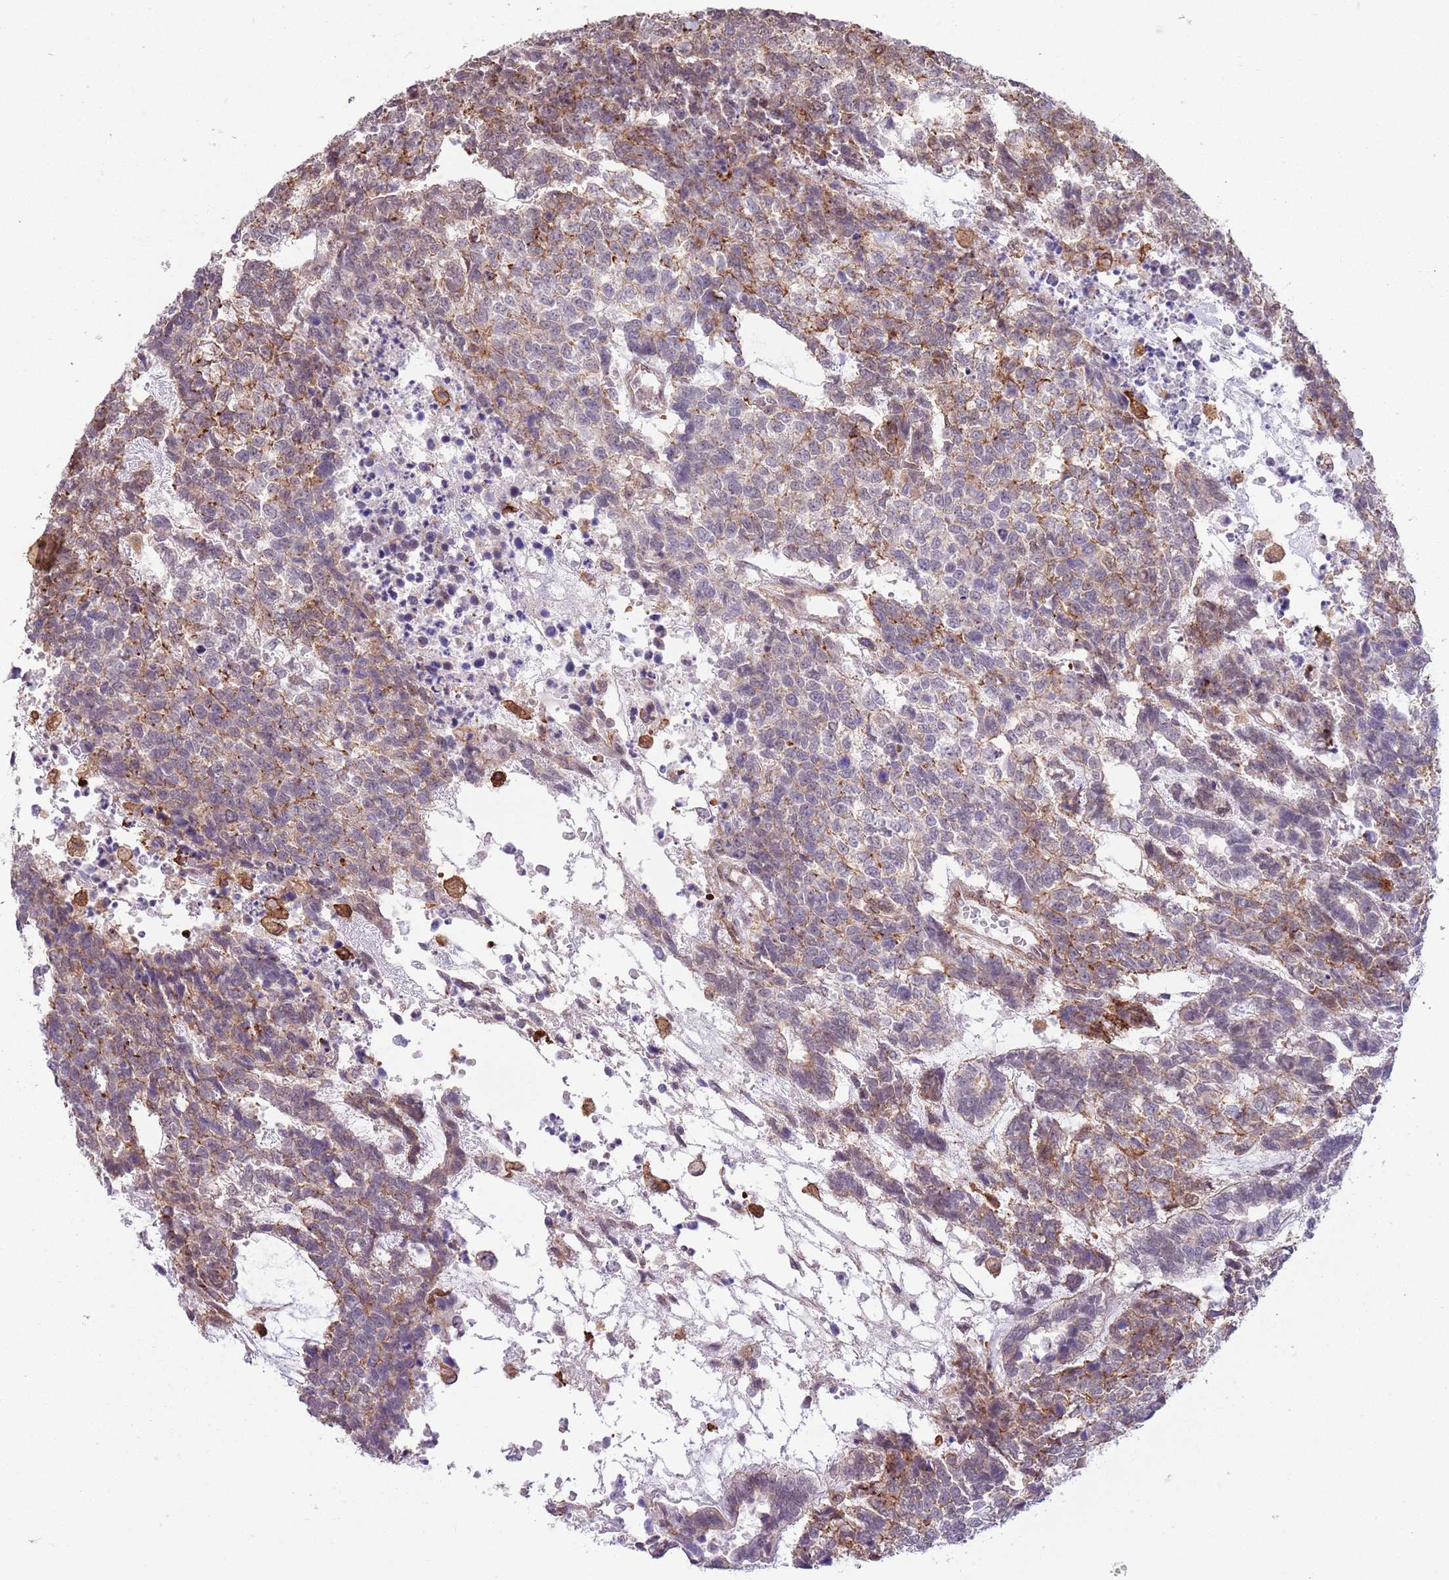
{"staining": {"intensity": "moderate", "quantity": "25%-75%", "location": "cytoplasmic/membranous"}, "tissue": "testis cancer", "cell_type": "Tumor cells", "image_type": "cancer", "snomed": [{"axis": "morphology", "description": "Carcinoma, Embryonal, NOS"}, {"axis": "topography", "description": "Testis"}], "caption": "This micrograph exhibits testis embryonal carcinoma stained with immunohistochemistry to label a protein in brown. The cytoplasmic/membranous of tumor cells show moderate positivity for the protein. Nuclei are counter-stained blue.", "gene": "CREBZF", "patient": {"sex": "male", "age": 23}}